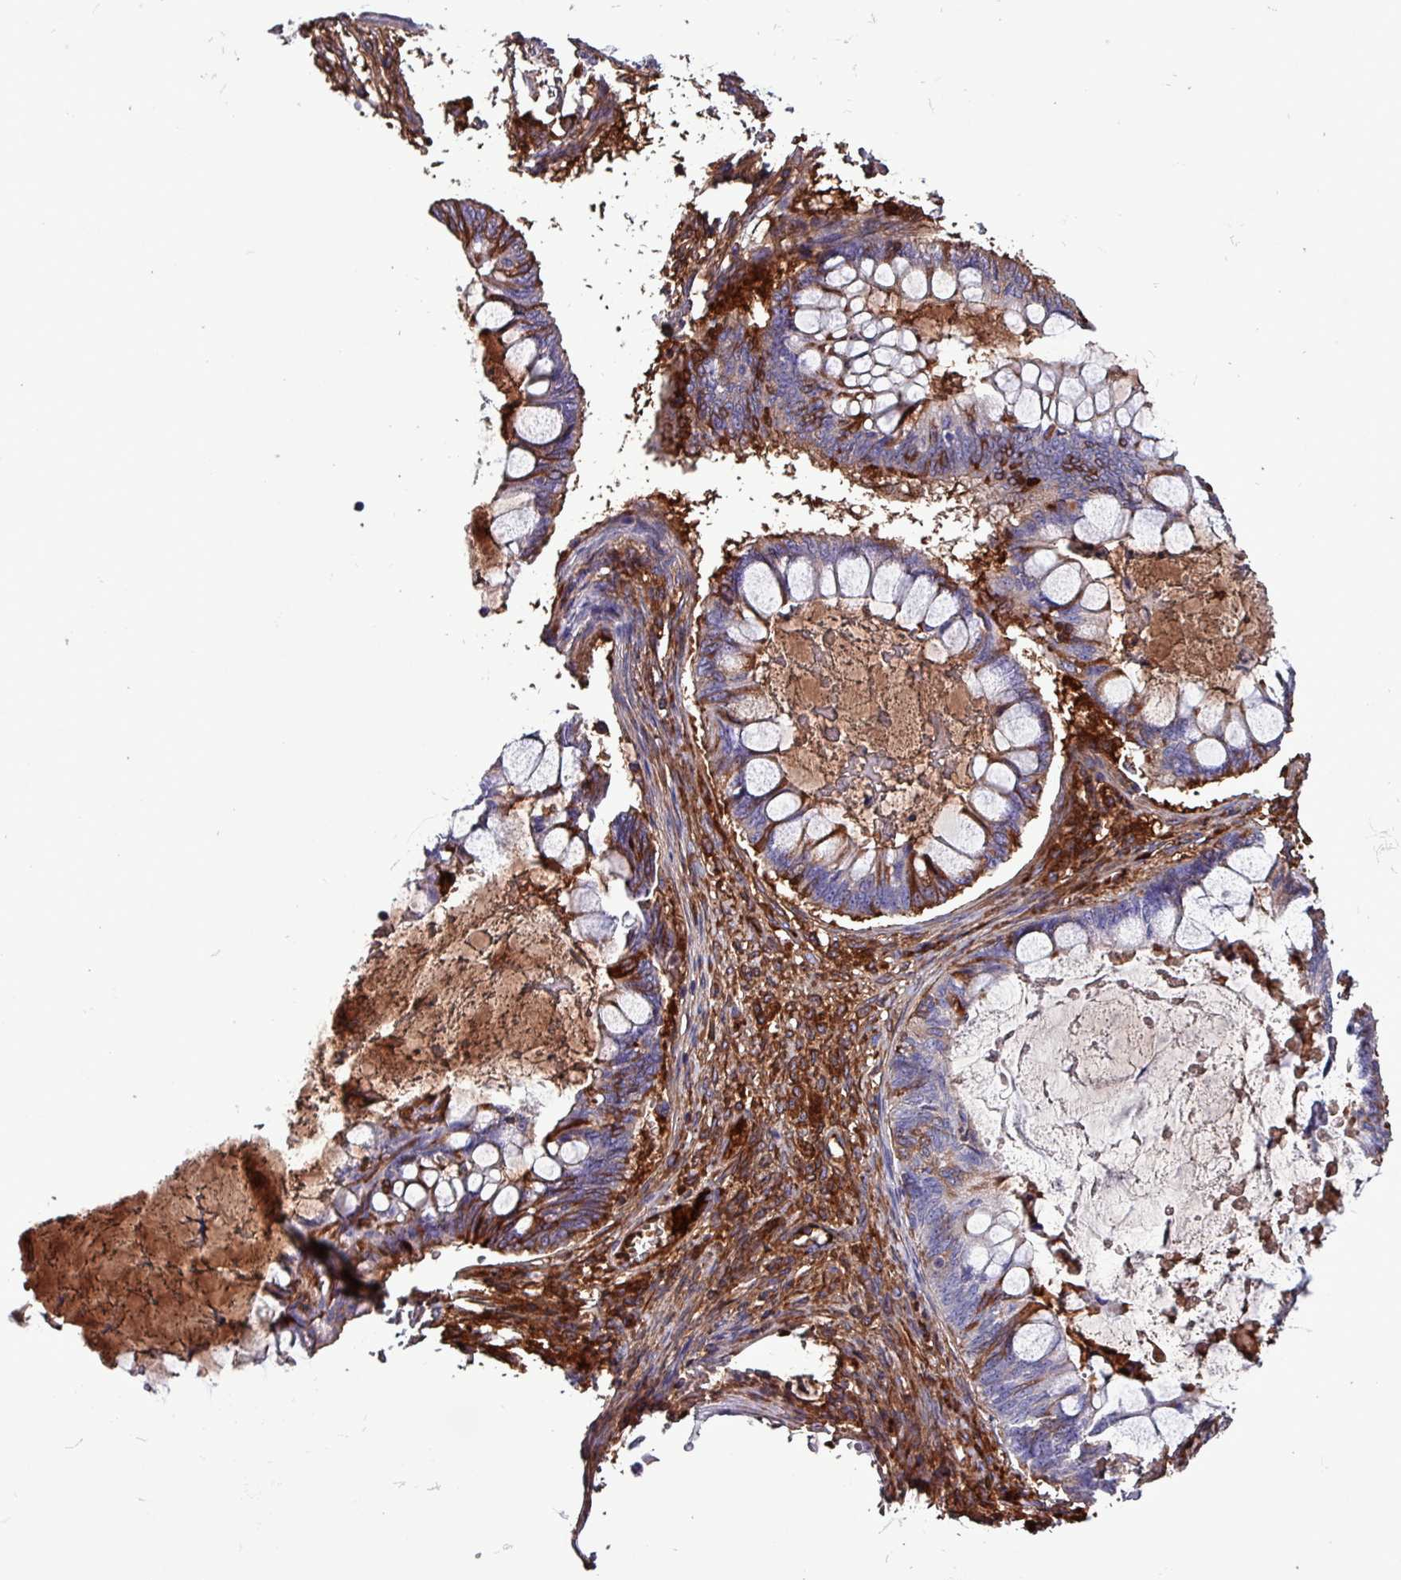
{"staining": {"intensity": "moderate", "quantity": "25%-75%", "location": "cytoplasmic/membranous"}, "tissue": "ovarian cancer", "cell_type": "Tumor cells", "image_type": "cancer", "snomed": [{"axis": "morphology", "description": "Cystadenocarcinoma, mucinous, NOS"}, {"axis": "topography", "description": "Ovary"}], "caption": "This photomicrograph displays immunohistochemistry staining of human mucinous cystadenocarcinoma (ovarian), with medium moderate cytoplasmic/membranous staining in about 25%-75% of tumor cells.", "gene": "HP", "patient": {"sex": "female", "age": 61}}